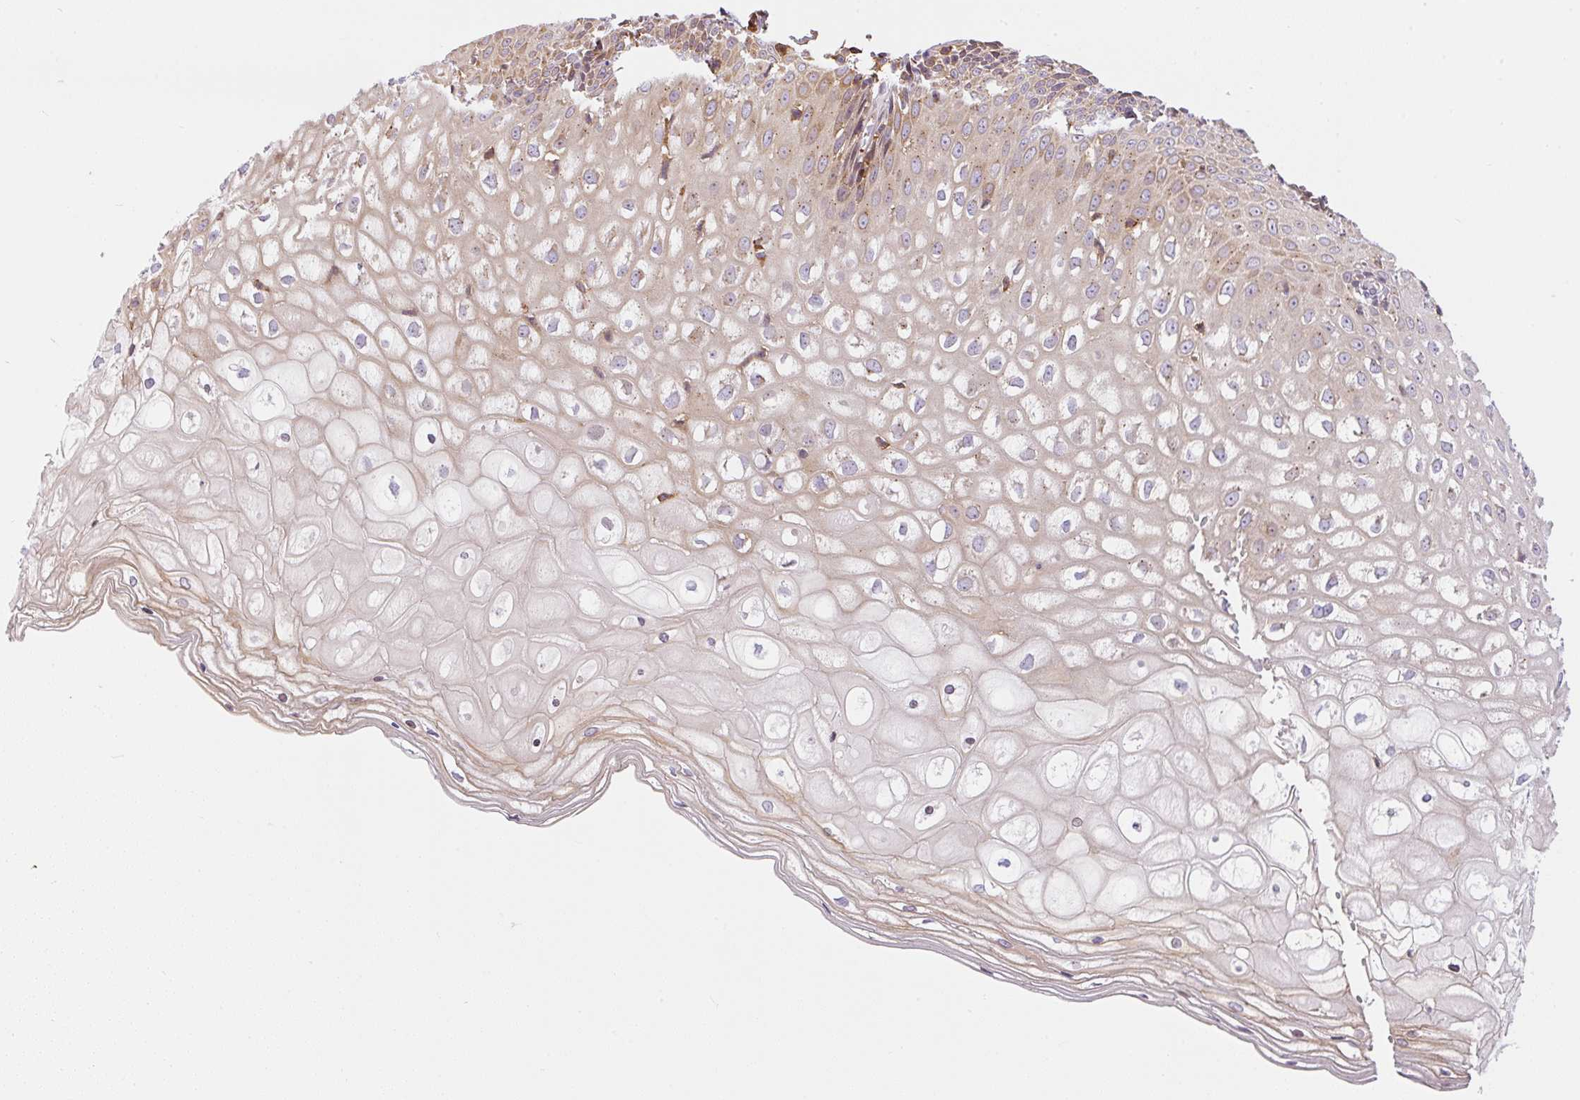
{"staining": {"intensity": "moderate", "quantity": "<25%", "location": "cytoplasmic/membranous"}, "tissue": "cervix", "cell_type": "Glandular cells", "image_type": "normal", "snomed": [{"axis": "morphology", "description": "Normal tissue, NOS"}, {"axis": "topography", "description": "Cervix"}], "caption": "Normal cervix demonstrates moderate cytoplasmic/membranous expression in approximately <25% of glandular cells.", "gene": "SULF1", "patient": {"sex": "female", "age": 36}}